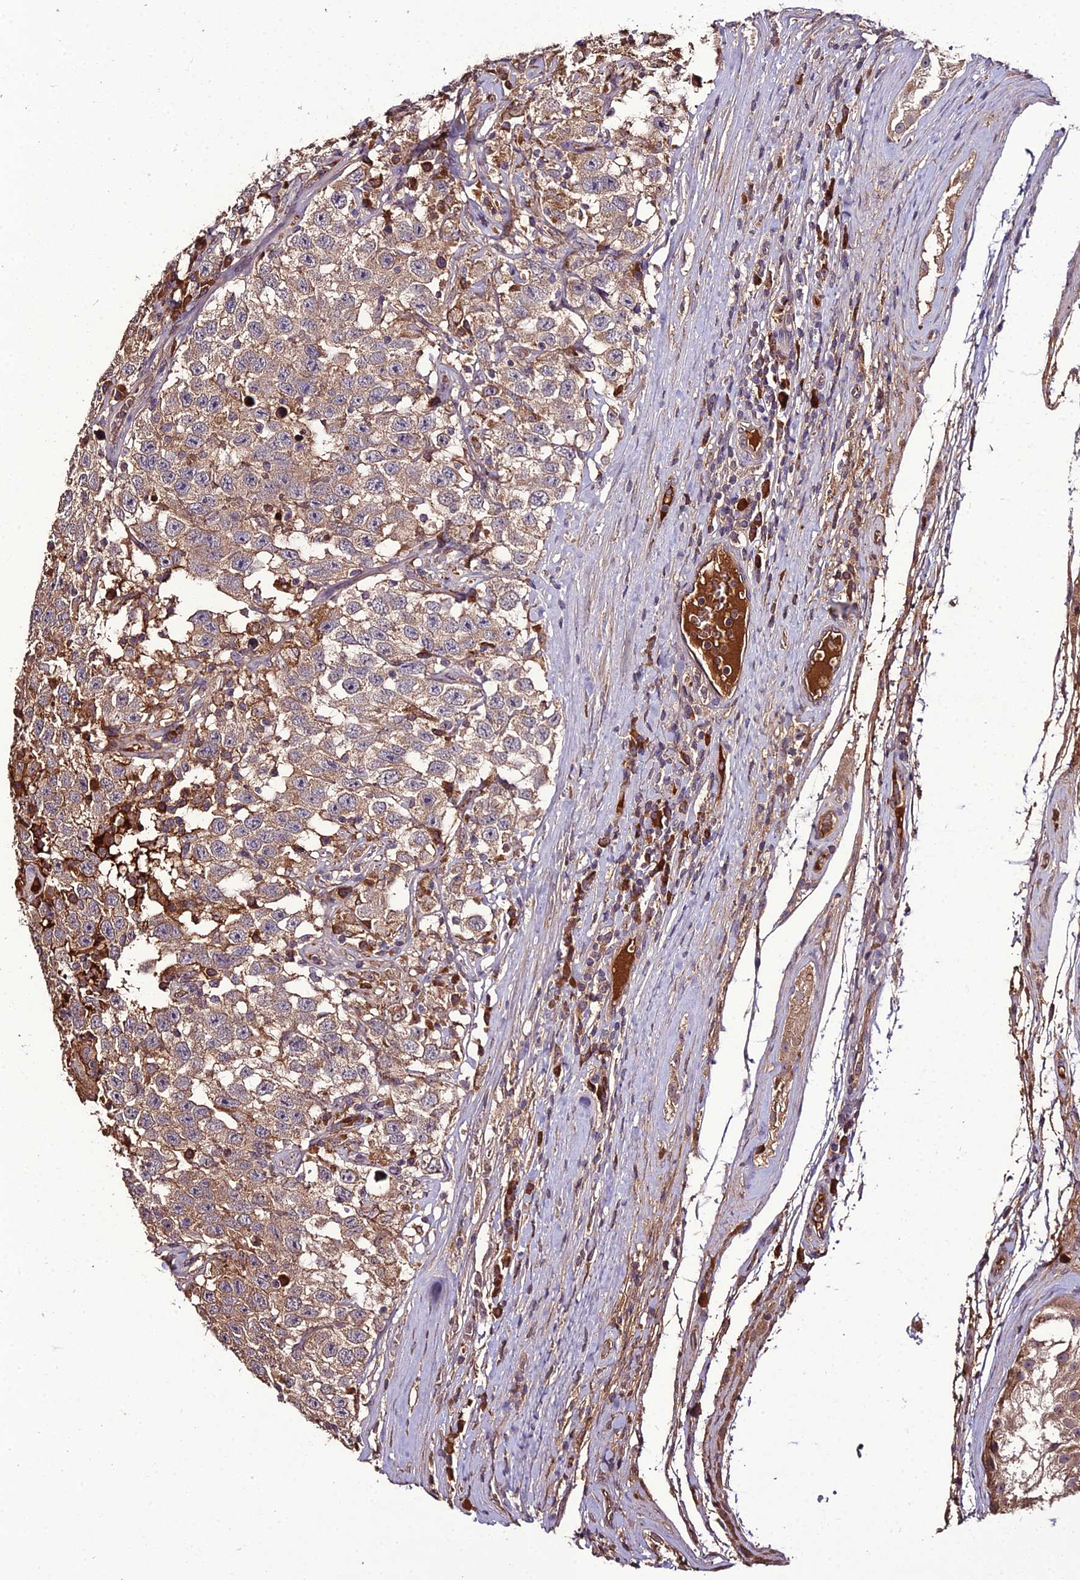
{"staining": {"intensity": "weak", "quantity": ">75%", "location": "cytoplasmic/membranous"}, "tissue": "testis cancer", "cell_type": "Tumor cells", "image_type": "cancer", "snomed": [{"axis": "morphology", "description": "Seminoma, NOS"}, {"axis": "topography", "description": "Testis"}], "caption": "Seminoma (testis) was stained to show a protein in brown. There is low levels of weak cytoplasmic/membranous staining in approximately >75% of tumor cells.", "gene": "KCTD16", "patient": {"sex": "male", "age": 41}}